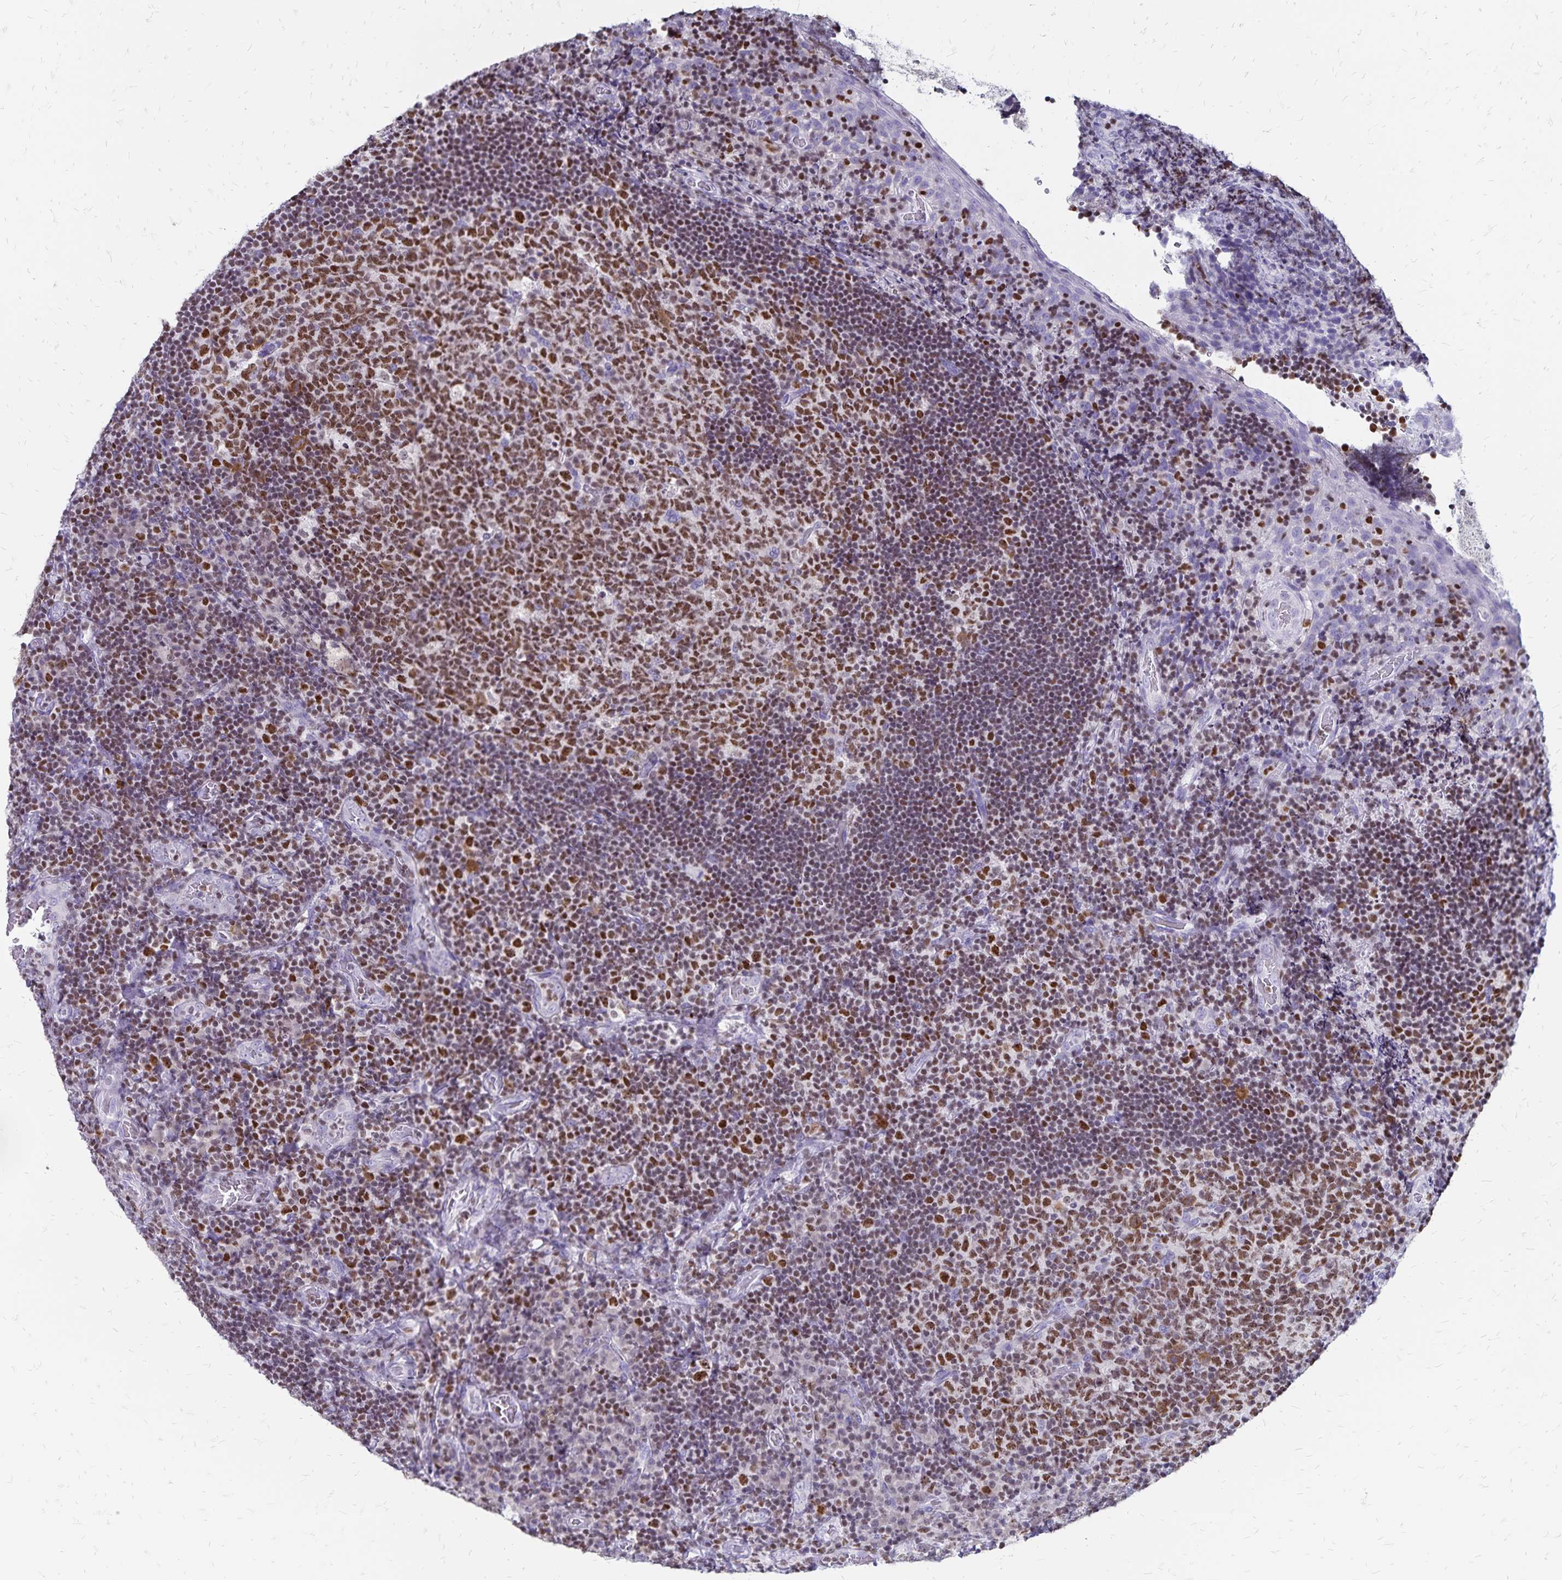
{"staining": {"intensity": "moderate", "quantity": ">75%", "location": "nuclear"}, "tissue": "tonsil", "cell_type": "Germinal center cells", "image_type": "normal", "snomed": [{"axis": "morphology", "description": "Normal tissue, NOS"}, {"axis": "topography", "description": "Tonsil"}], "caption": "This image shows immunohistochemistry staining of benign tonsil, with medium moderate nuclear expression in approximately >75% of germinal center cells.", "gene": "IKZF1", "patient": {"sex": "male", "age": 17}}